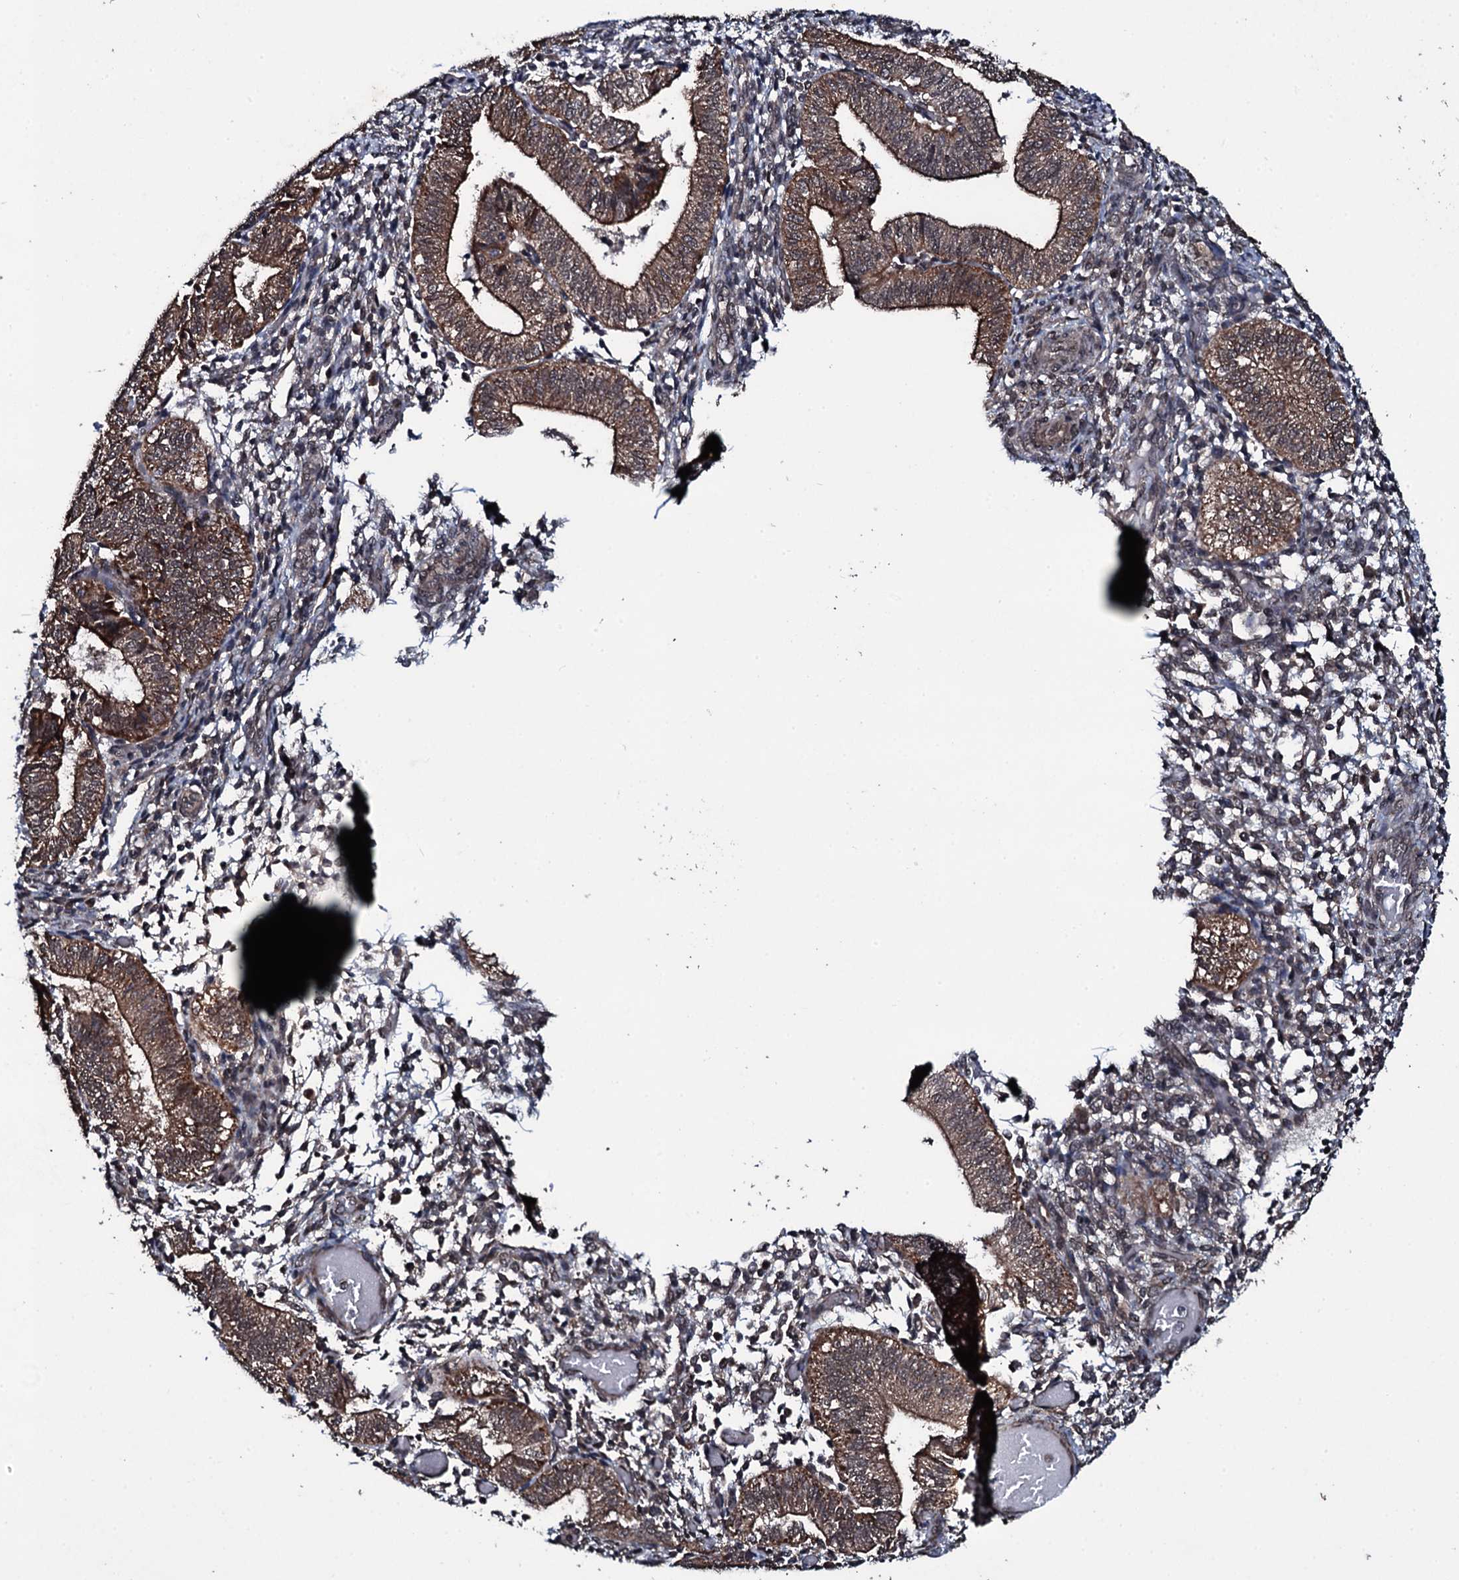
{"staining": {"intensity": "moderate", "quantity": "<25%", "location": "cytoplasmic/membranous"}, "tissue": "endometrium", "cell_type": "Cells in endometrial stroma", "image_type": "normal", "snomed": [{"axis": "morphology", "description": "Normal tissue, NOS"}, {"axis": "topography", "description": "Endometrium"}], "caption": "About <25% of cells in endometrial stroma in unremarkable human endometrium reveal moderate cytoplasmic/membranous protein staining as visualized by brown immunohistochemical staining.", "gene": "MRPS31", "patient": {"sex": "female", "age": 34}}